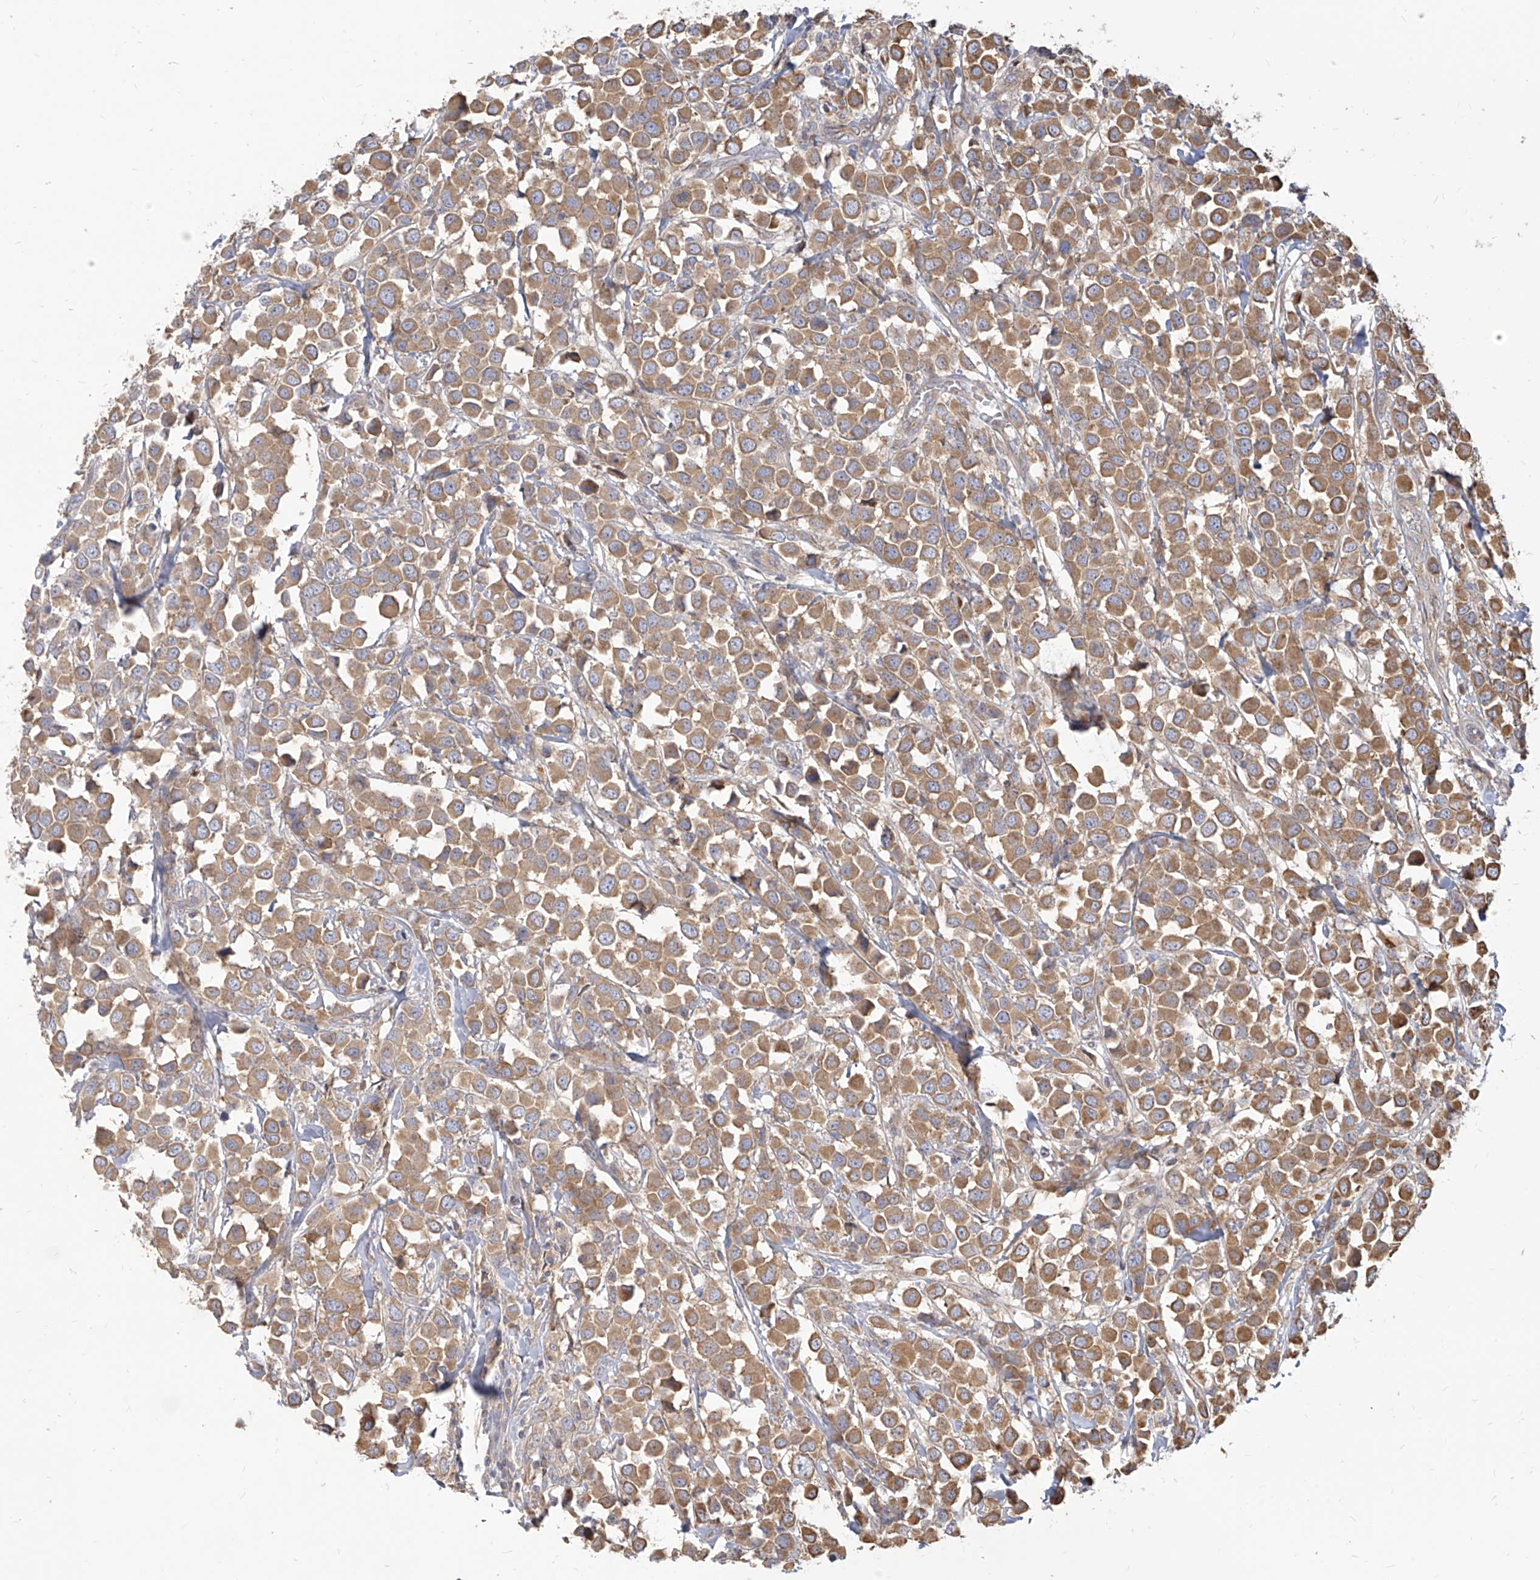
{"staining": {"intensity": "moderate", "quantity": ">75%", "location": "cytoplasmic/membranous"}, "tissue": "breast cancer", "cell_type": "Tumor cells", "image_type": "cancer", "snomed": [{"axis": "morphology", "description": "Duct carcinoma"}, {"axis": "topography", "description": "Breast"}], "caption": "A high-resolution histopathology image shows immunohistochemistry staining of breast cancer, which shows moderate cytoplasmic/membranous staining in about >75% of tumor cells.", "gene": "FAM83B", "patient": {"sex": "female", "age": 61}}